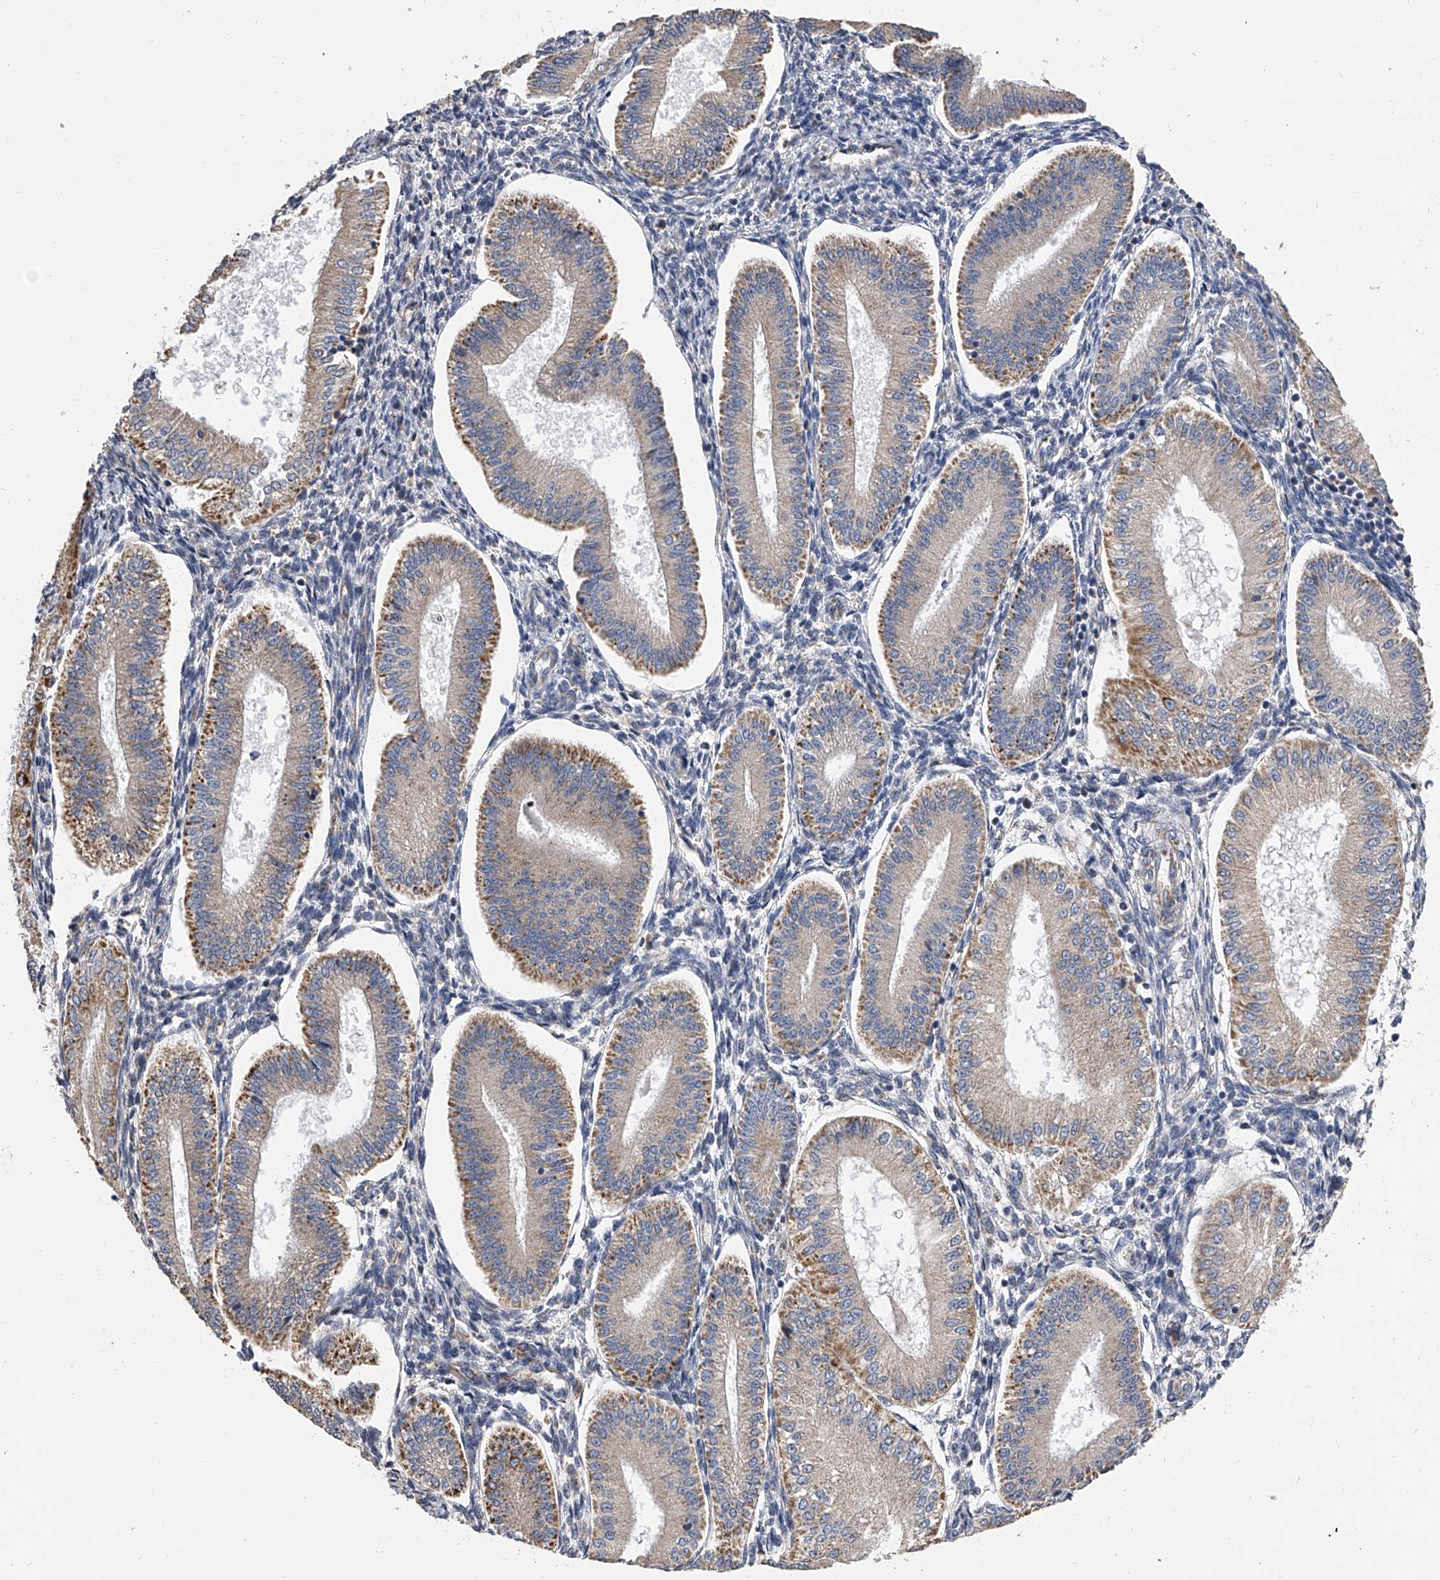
{"staining": {"intensity": "negative", "quantity": "none", "location": "none"}, "tissue": "endometrium", "cell_type": "Cells in endometrial stroma", "image_type": "normal", "snomed": [{"axis": "morphology", "description": "Normal tissue, NOS"}, {"axis": "topography", "description": "Endometrium"}], "caption": "High magnification brightfield microscopy of benign endometrium stained with DAB (3,3'-diaminobenzidine) (brown) and counterstained with hematoxylin (blue): cells in endometrial stroma show no significant positivity.", "gene": "MRPL28", "patient": {"sex": "female", "age": 39}}